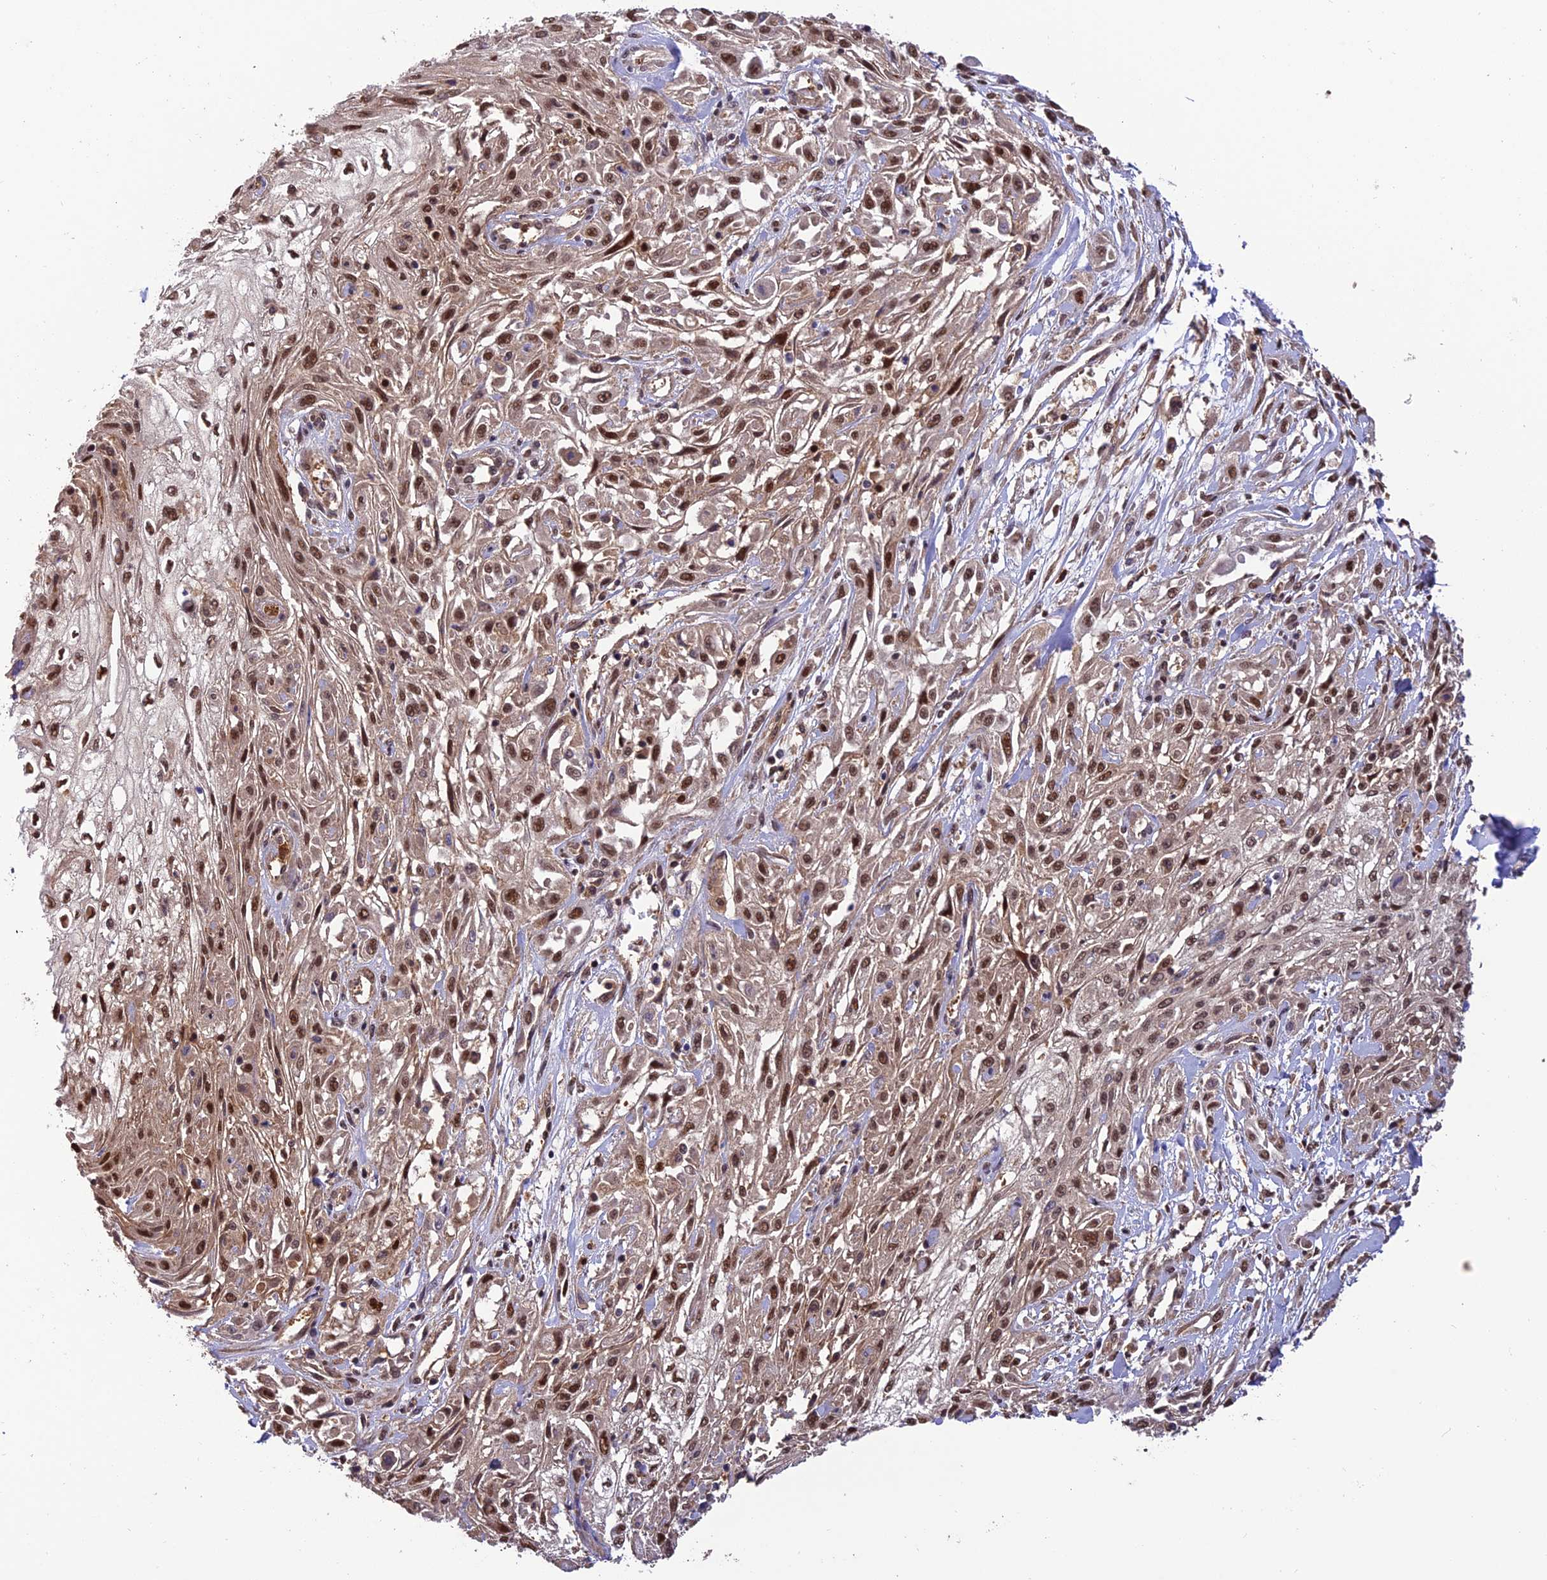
{"staining": {"intensity": "strong", "quantity": ">75%", "location": "nuclear"}, "tissue": "skin cancer", "cell_type": "Tumor cells", "image_type": "cancer", "snomed": [{"axis": "morphology", "description": "Squamous cell carcinoma, NOS"}, {"axis": "morphology", "description": "Squamous cell carcinoma, metastatic, NOS"}, {"axis": "topography", "description": "Skin"}, {"axis": "topography", "description": "Lymph node"}], "caption": "Immunohistochemical staining of human metastatic squamous cell carcinoma (skin) displays high levels of strong nuclear positivity in about >75% of tumor cells.", "gene": "PSMB3", "patient": {"sex": "male", "age": 75}}